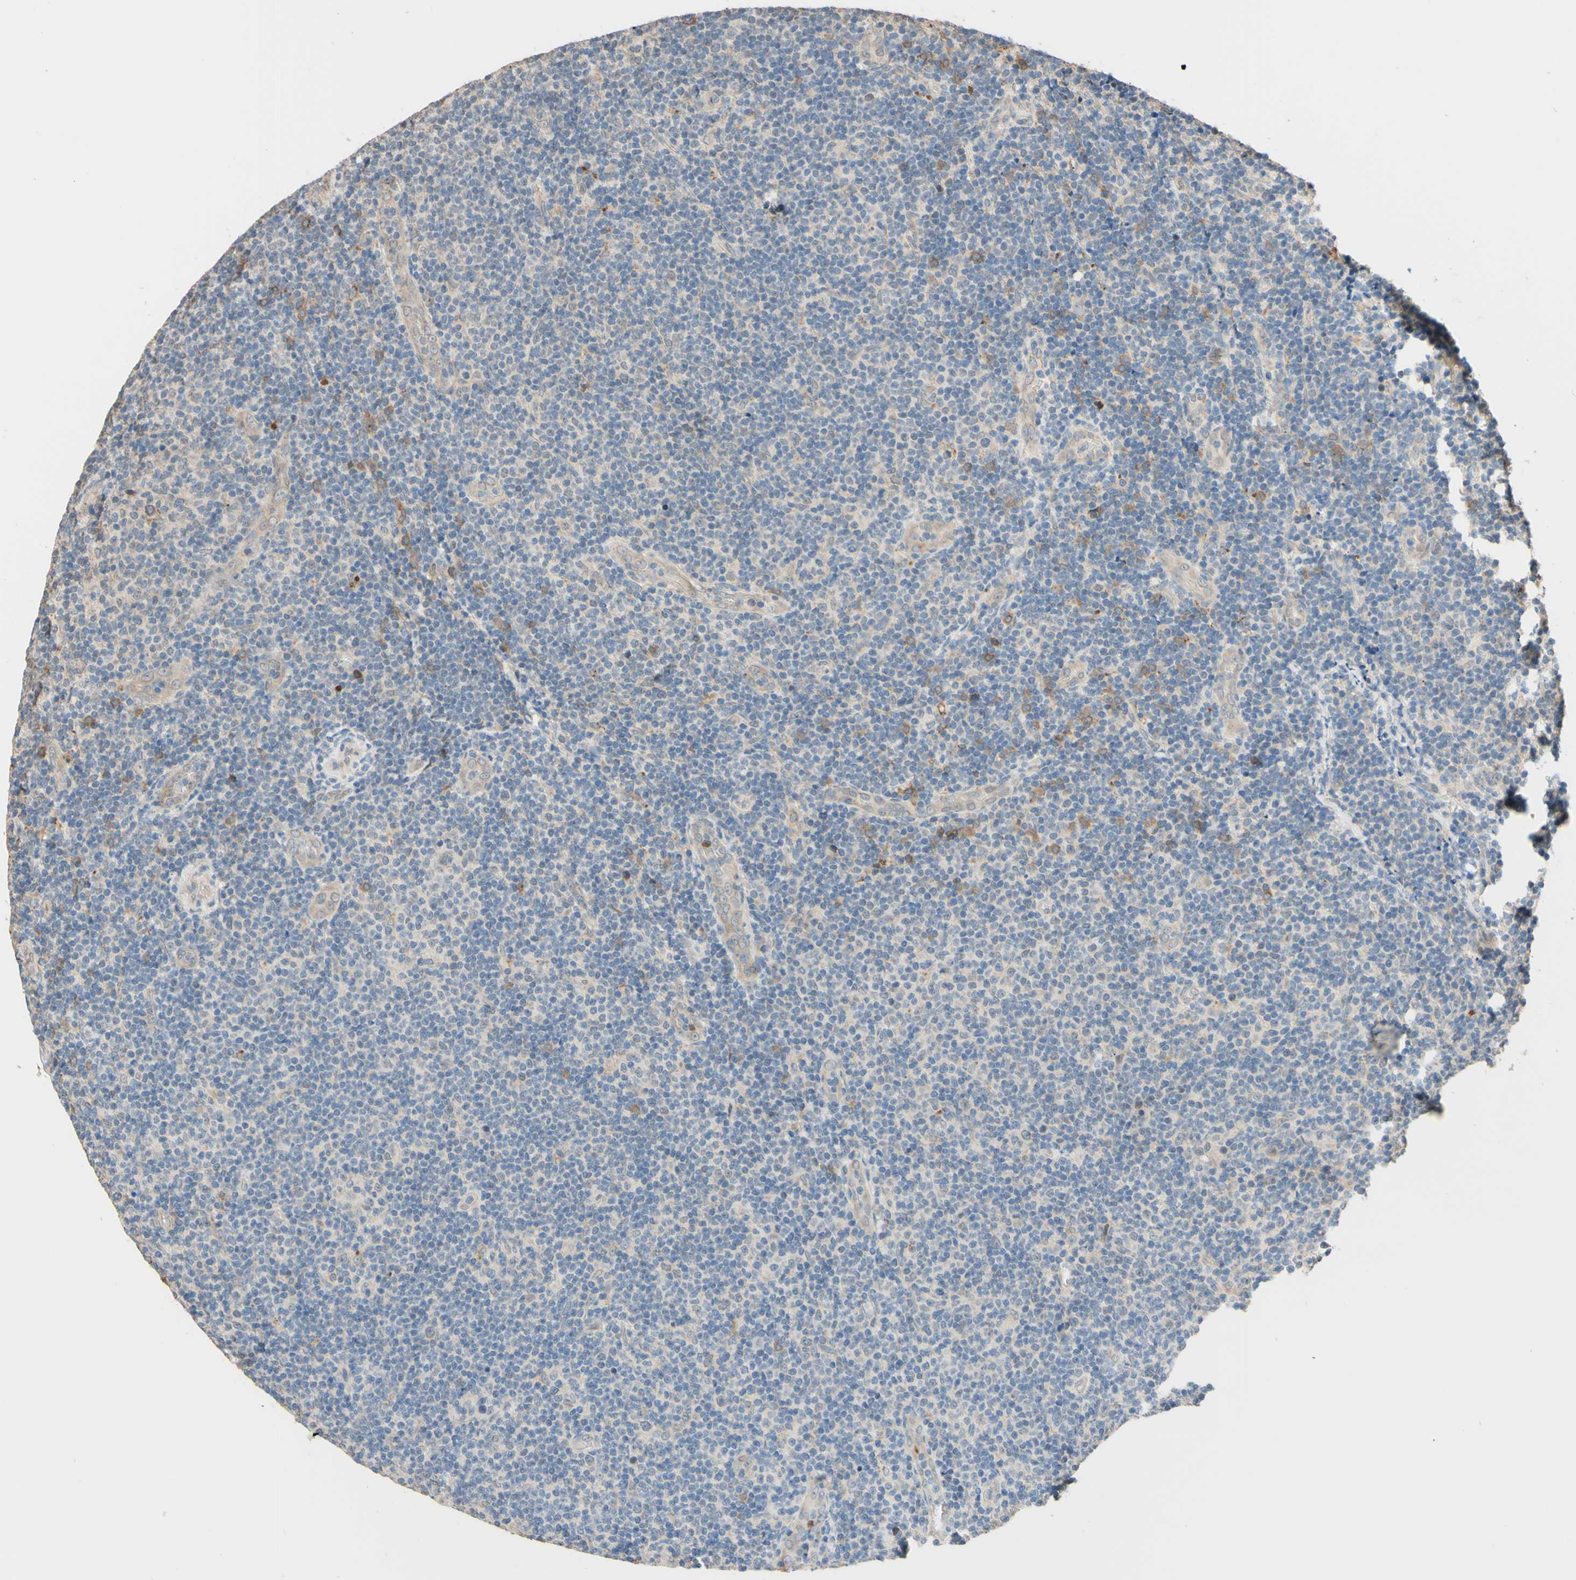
{"staining": {"intensity": "negative", "quantity": "none", "location": "none"}, "tissue": "lymphoma", "cell_type": "Tumor cells", "image_type": "cancer", "snomed": [{"axis": "morphology", "description": "Malignant lymphoma, non-Hodgkin's type, Low grade"}, {"axis": "topography", "description": "Lymph node"}], "caption": "Immunohistochemistry (IHC) histopathology image of human lymphoma stained for a protein (brown), which exhibits no staining in tumor cells.", "gene": "SMIM19", "patient": {"sex": "male", "age": 83}}